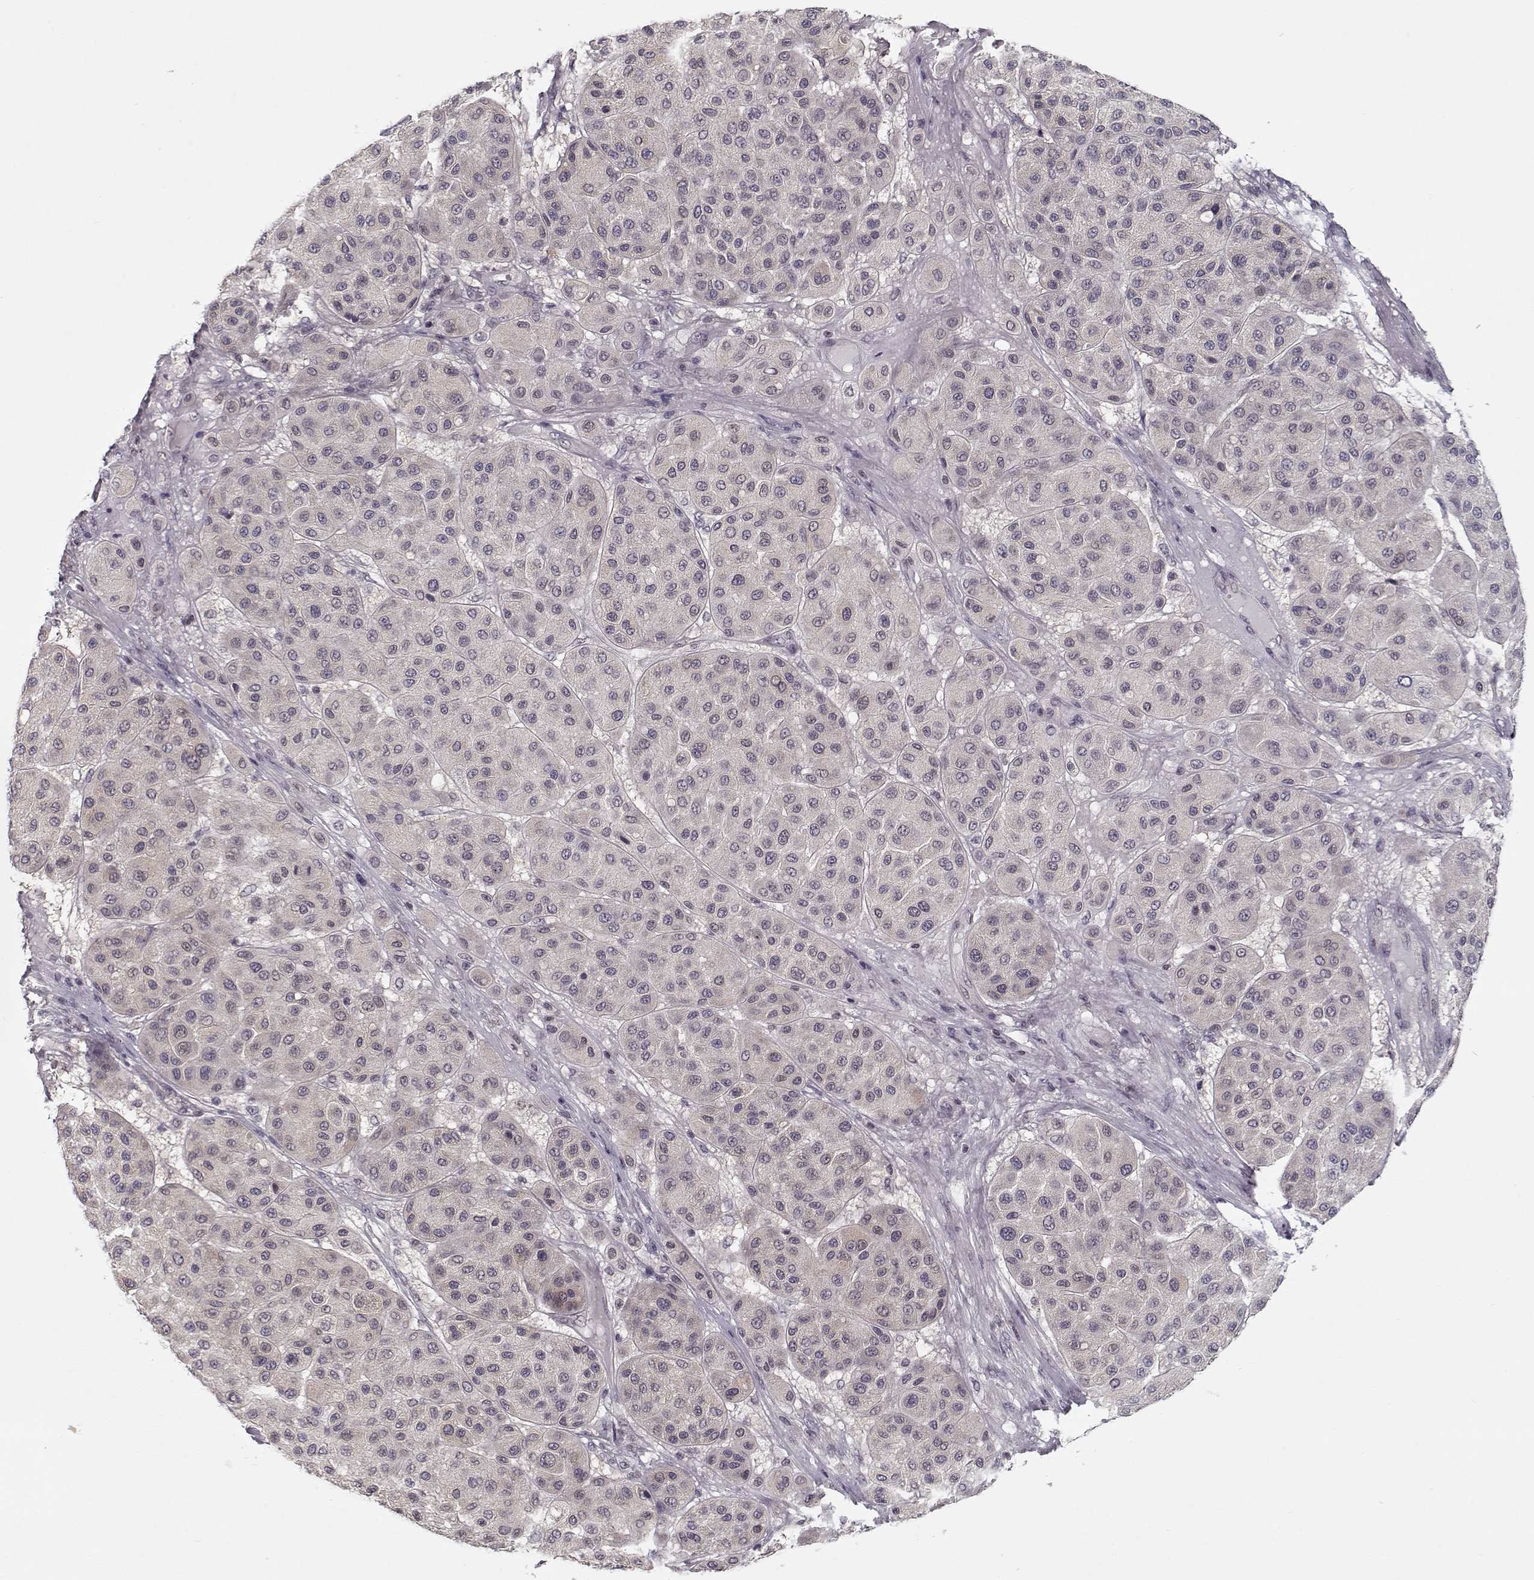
{"staining": {"intensity": "negative", "quantity": "none", "location": "none"}, "tissue": "melanoma", "cell_type": "Tumor cells", "image_type": "cancer", "snomed": [{"axis": "morphology", "description": "Malignant melanoma, Metastatic site"}, {"axis": "topography", "description": "Smooth muscle"}], "caption": "This micrograph is of melanoma stained with IHC to label a protein in brown with the nuclei are counter-stained blue. There is no positivity in tumor cells. Brightfield microscopy of immunohistochemistry stained with DAB (3,3'-diaminobenzidine) (brown) and hematoxylin (blue), captured at high magnification.", "gene": "TESPA1", "patient": {"sex": "male", "age": 41}}